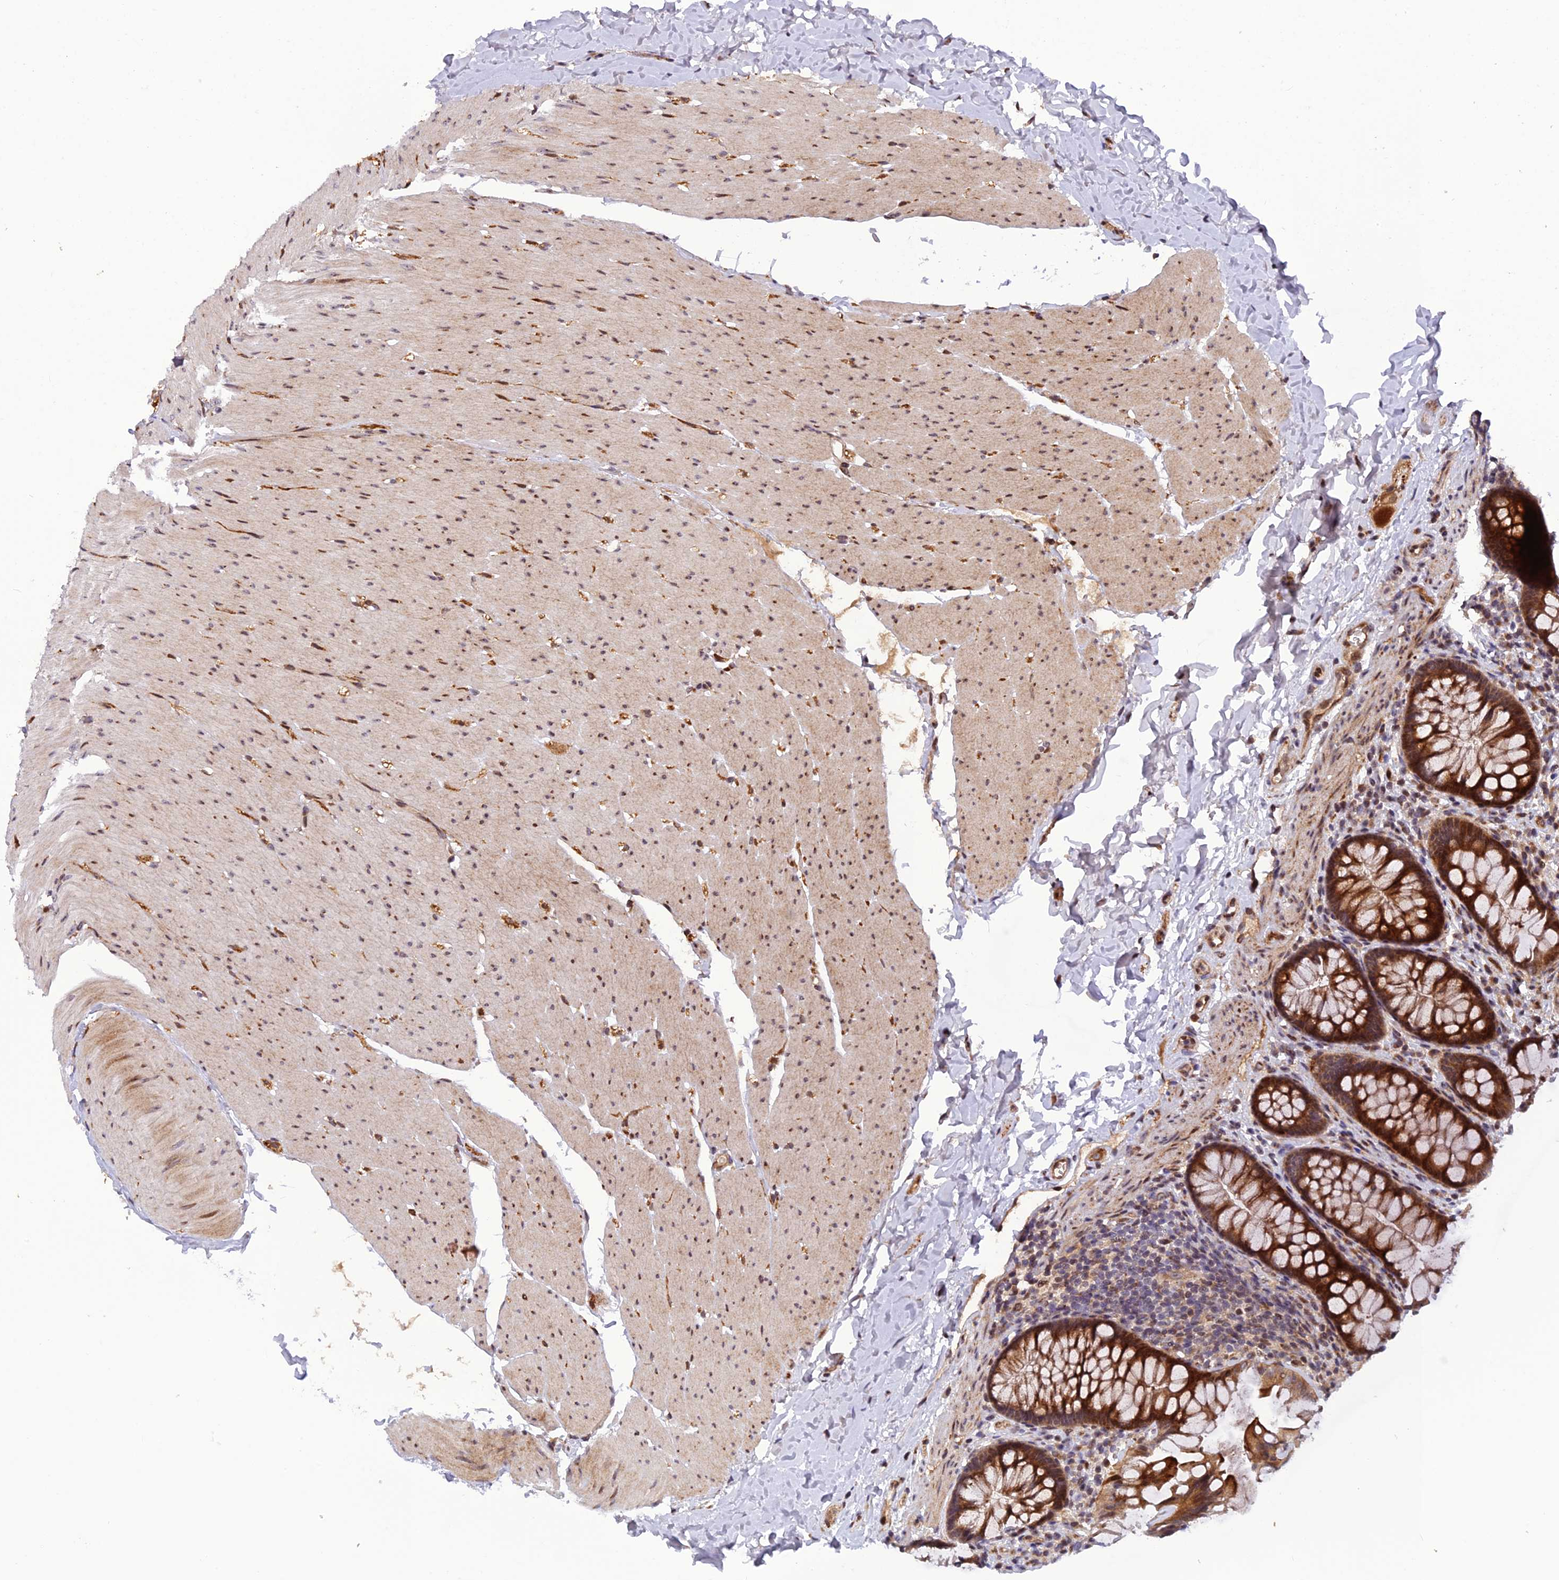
{"staining": {"intensity": "strong", "quantity": "<25%", "location": "cytoplasmic/membranous,nuclear"}, "tissue": "colon", "cell_type": "Endothelial cells", "image_type": "normal", "snomed": [{"axis": "morphology", "description": "Normal tissue, NOS"}, {"axis": "topography", "description": "Colon"}], "caption": "A photomicrograph showing strong cytoplasmic/membranous,nuclear expression in about <25% of endothelial cells in unremarkable colon, as visualized by brown immunohistochemical staining.", "gene": "SMIM7", "patient": {"sex": "female", "age": 62}}